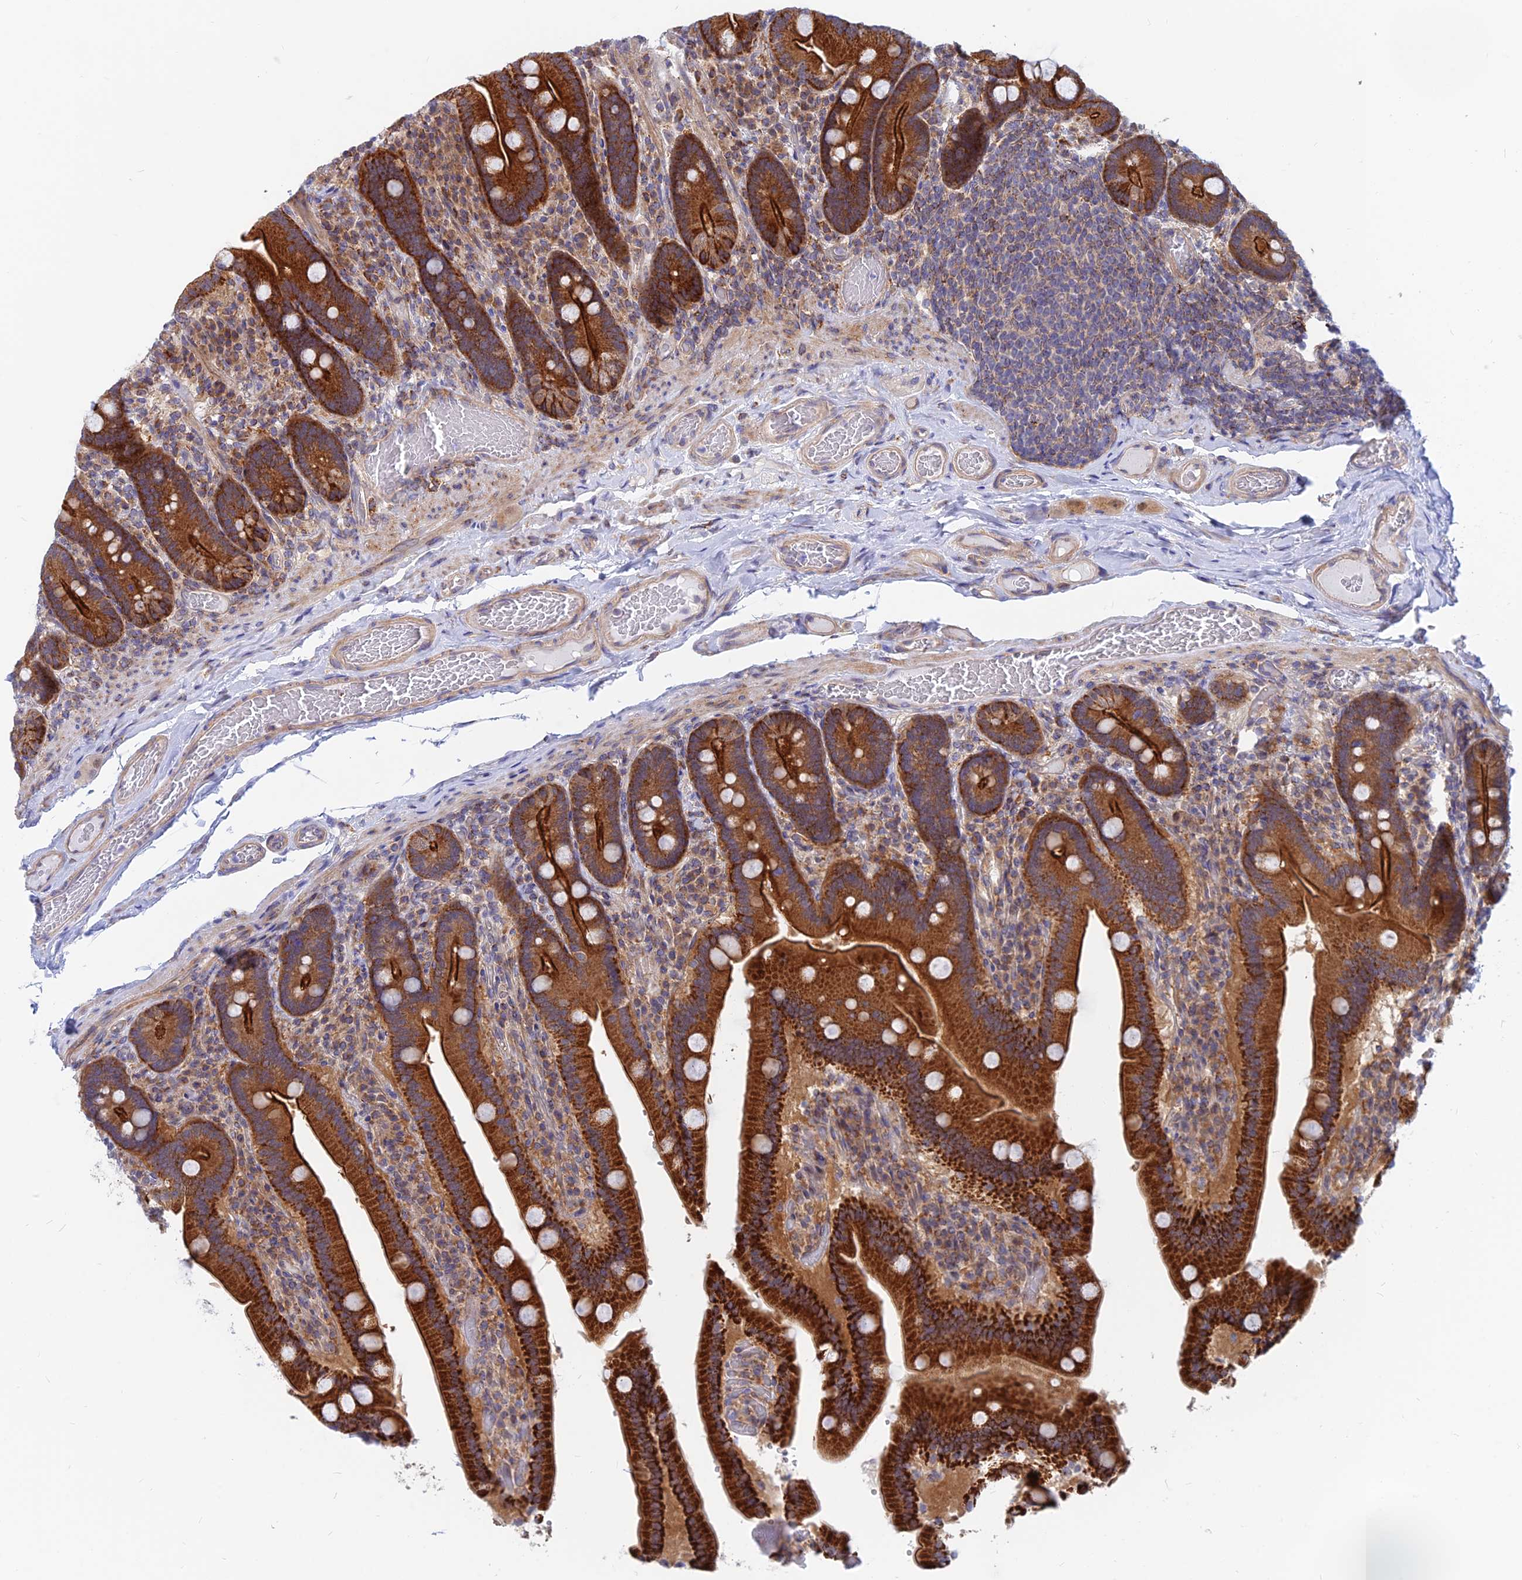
{"staining": {"intensity": "strong", "quantity": ">75%", "location": "cytoplasmic/membranous"}, "tissue": "duodenum", "cell_type": "Glandular cells", "image_type": "normal", "snomed": [{"axis": "morphology", "description": "Normal tissue, NOS"}, {"axis": "topography", "description": "Duodenum"}], "caption": "Duodenum stained with a brown dye displays strong cytoplasmic/membranous positive staining in about >75% of glandular cells.", "gene": "DNAJC16", "patient": {"sex": "female", "age": 62}}